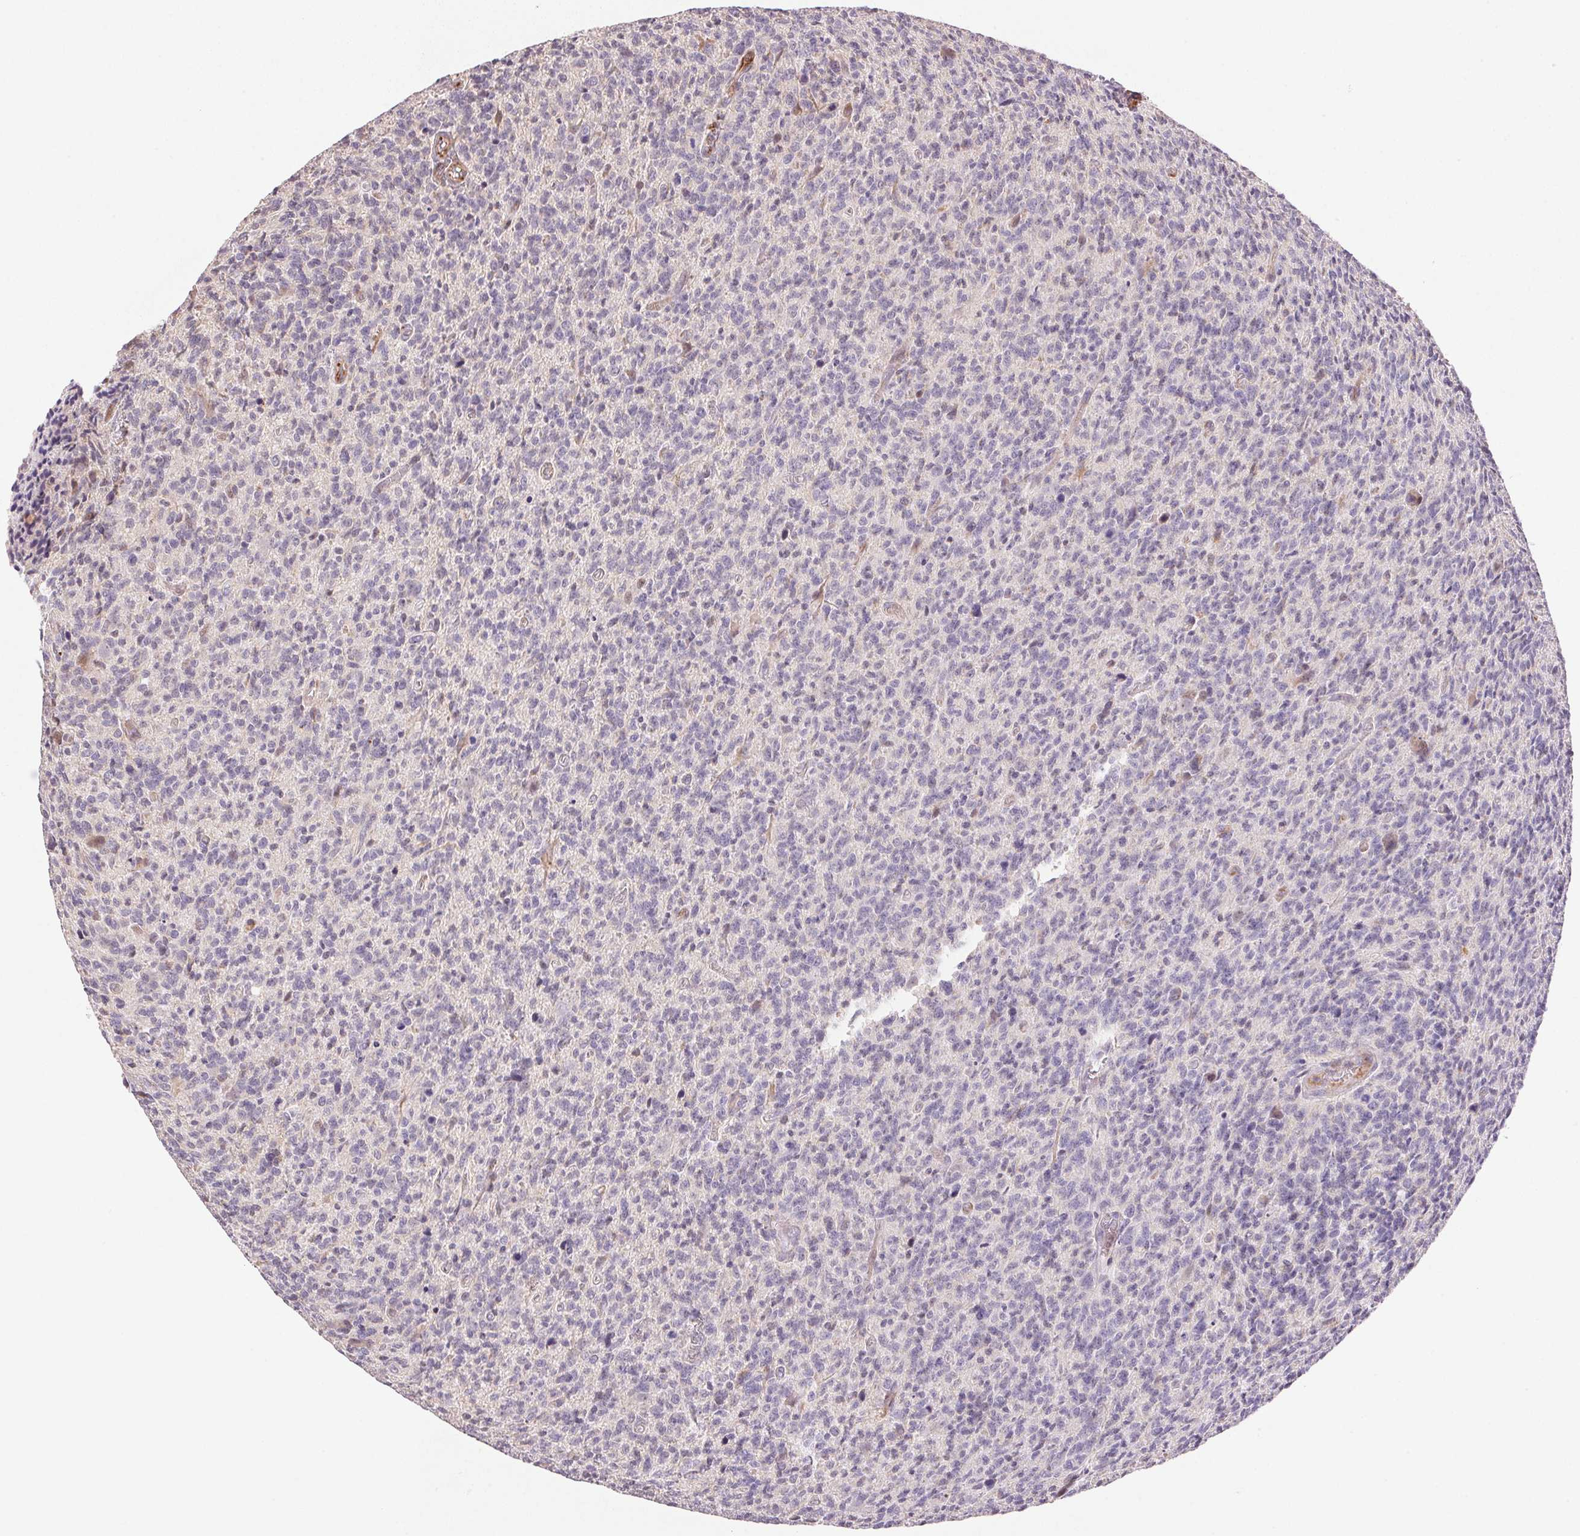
{"staining": {"intensity": "negative", "quantity": "none", "location": "none"}, "tissue": "glioma", "cell_type": "Tumor cells", "image_type": "cancer", "snomed": [{"axis": "morphology", "description": "Glioma, malignant, High grade"}, {"axis": "topography", "description": "Brain"}], "caption": "Photomicrograph shows no protein positivity in tumor cells of glioma tissue.", "gene": "GYG2", "patient": {"sex": "male", "age": 76}}